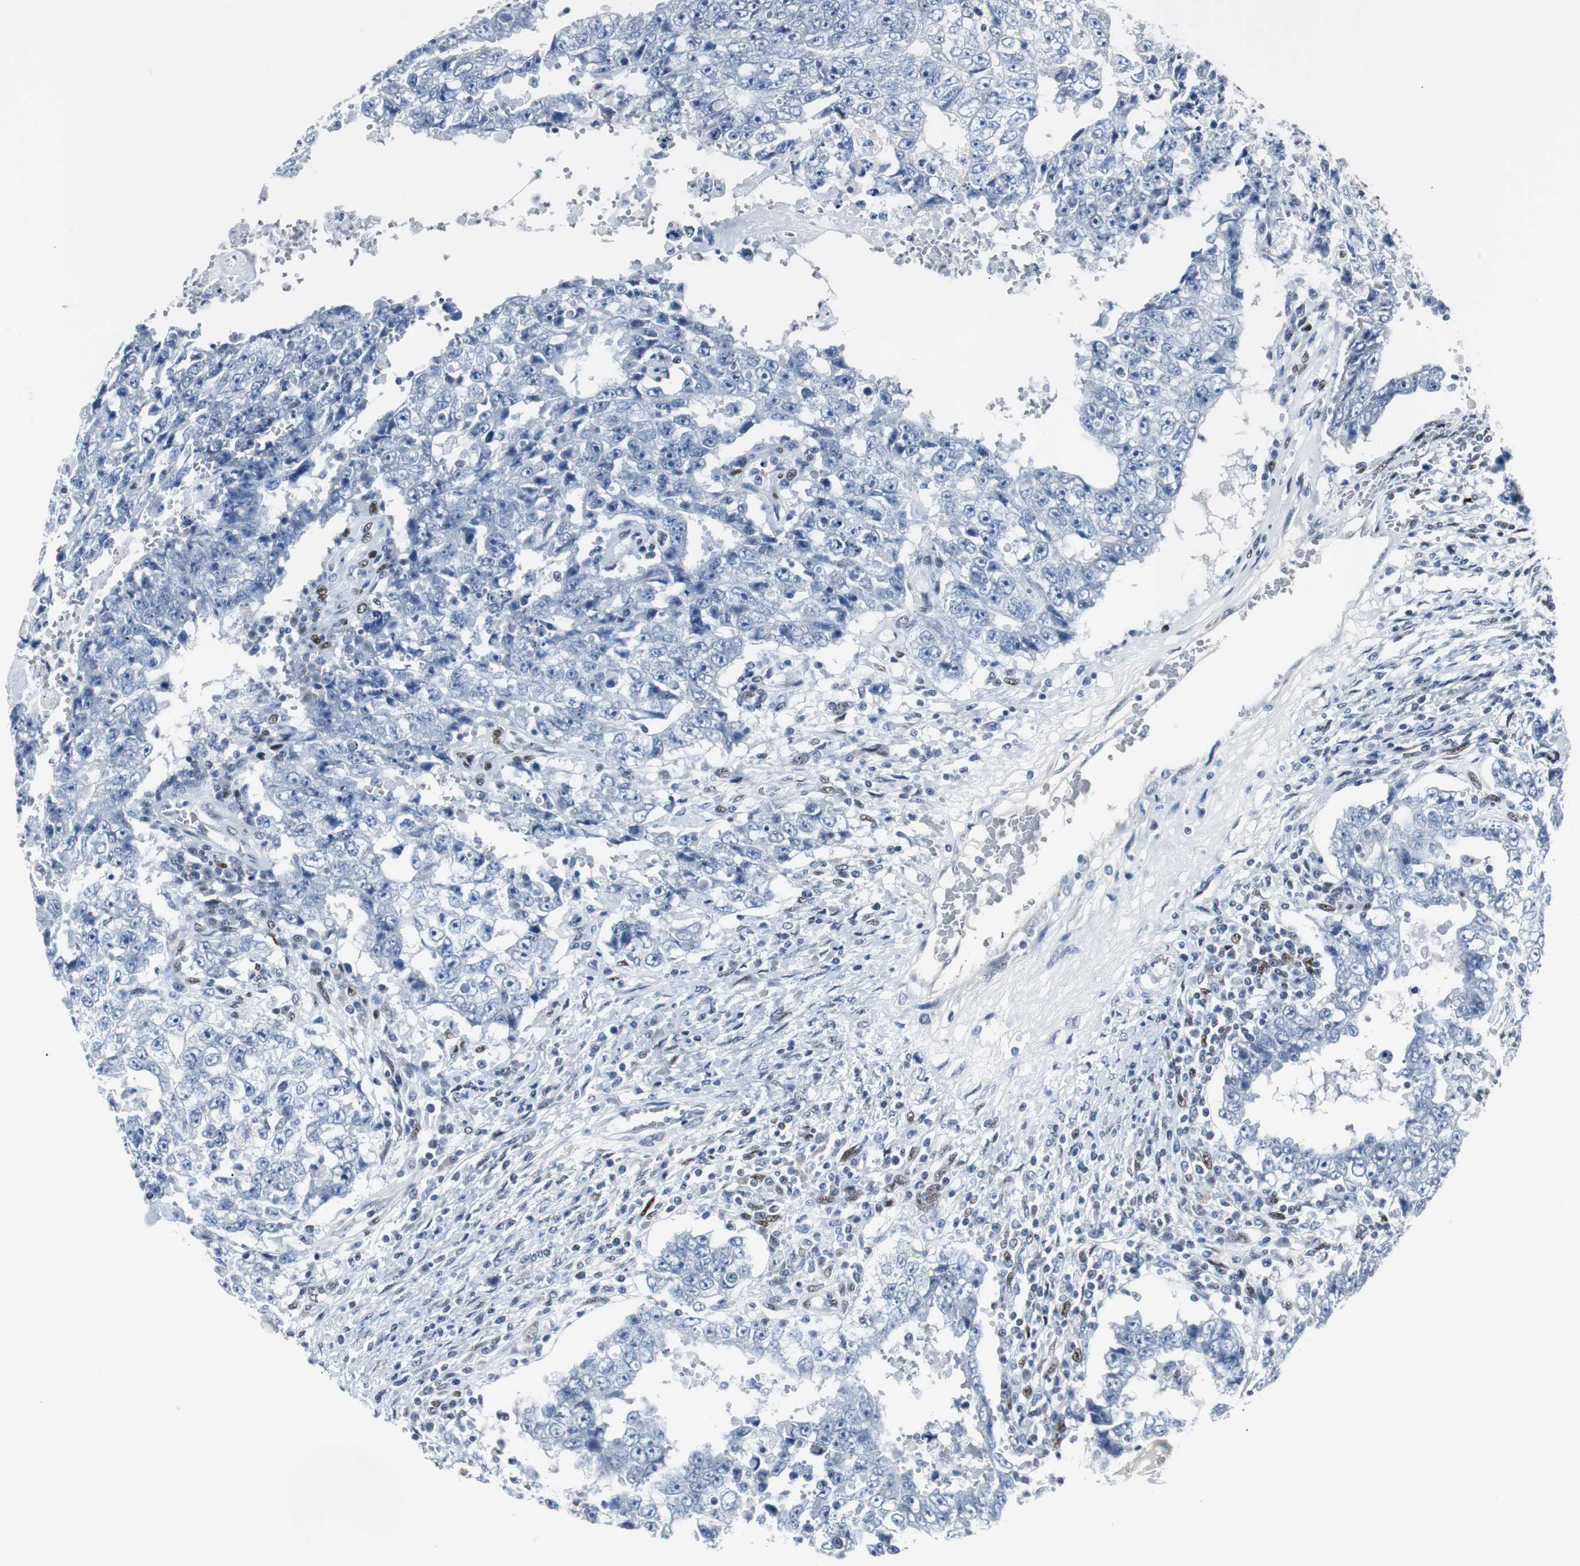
{"staining": {"intensity": "negative", "quantity": "none", "location": "none"}, "tissue": "testis cancer", "cell_type": "Tumor cells", "image_type": "cancer", "snomed": [{"axis": "morphology", "description": "Carcinoma, Embryonal, NOS"}, {"axis": "topography", "description": "Testis"}], "caption": "This is an IHC photomicrograph of embryonal carcinoma (testis). There is no expression in tumor cells.", "gene": "ZHX2", "patient": {"sex": "male", "age": 26}}